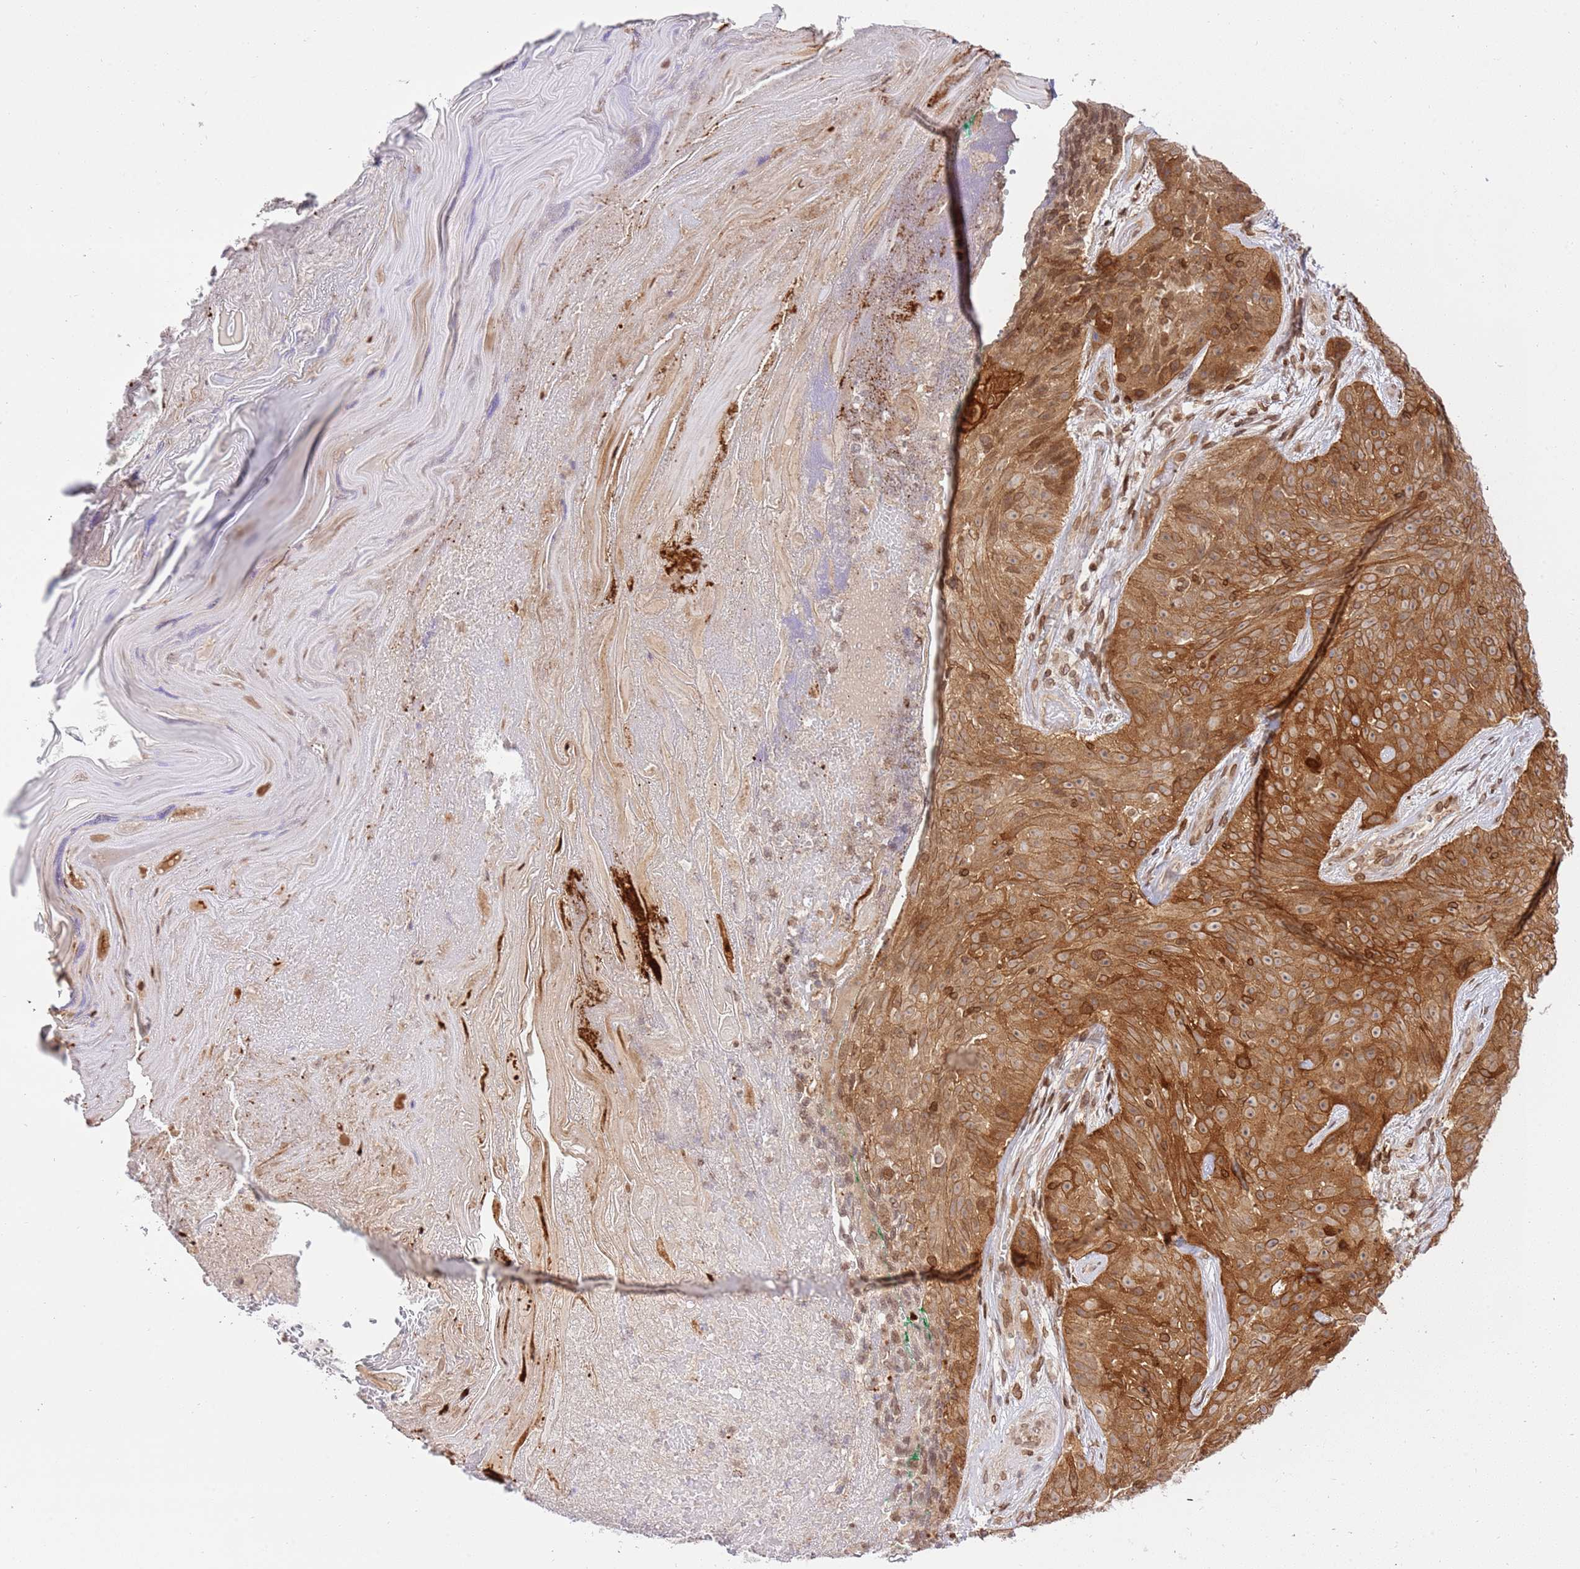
{"staining": {"intensity": "moderate", "quantity": ">75%", "location": "cytoplasmic/membranous"}, "tissue": "skin cancer", "cell_type": "Tumor cells", "image_type": "cancer", "snomed": [{"axis": "morphology", "description": "Squamous cell carcinoma, NOS"}, {"axis": "topography", "description": "Skin"}], "caption": "Human skin squamous cell carcinoma stained with a protein marker exhibits moderate staining in tumor cells.", "gene": "TRIM37", "patient": {"sex": "female", "age": 87}}